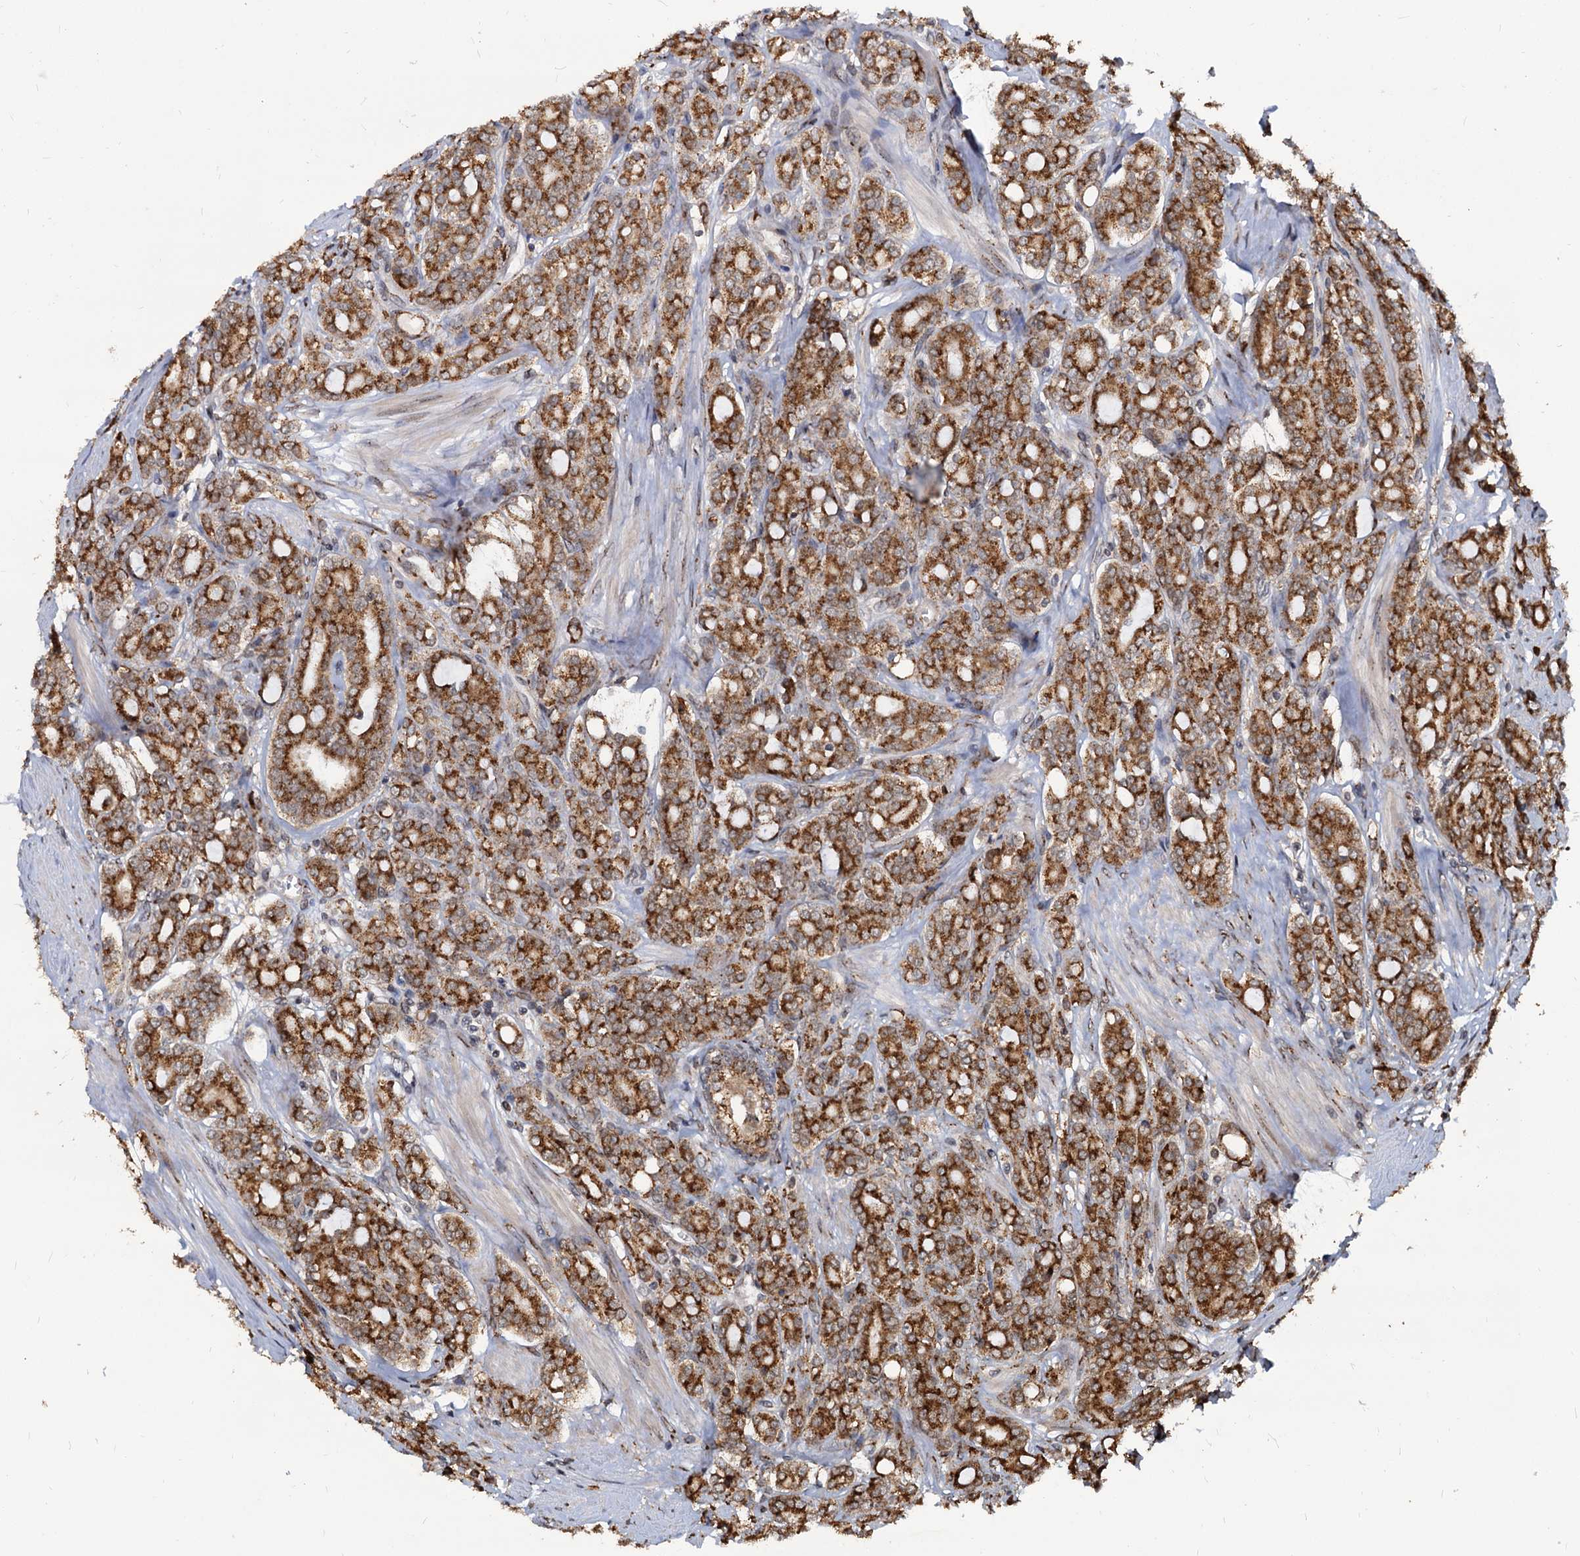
{"staining": {"intensity": "strong", "quantity": ">75%", "location": "cytoplasmic/membranous"}, "tissue": "prostate cancer", "cell_type": "Tumor cells", "image_type": "cancer", "snomed": [{"axis": "morphology", "description": "Adenocarcinoma, High grade"}, {"axis": "topography", "description": "Prostate"}], "caption": "Prostate high-grade adenocarcinoma was stained to show a protein in brown. There is high levels of strong cytoplasmic/membranous positivity in about >75% of tumor cells.", "gene": "SAAL1", "patient": {"sex": "male", "age": 62}}